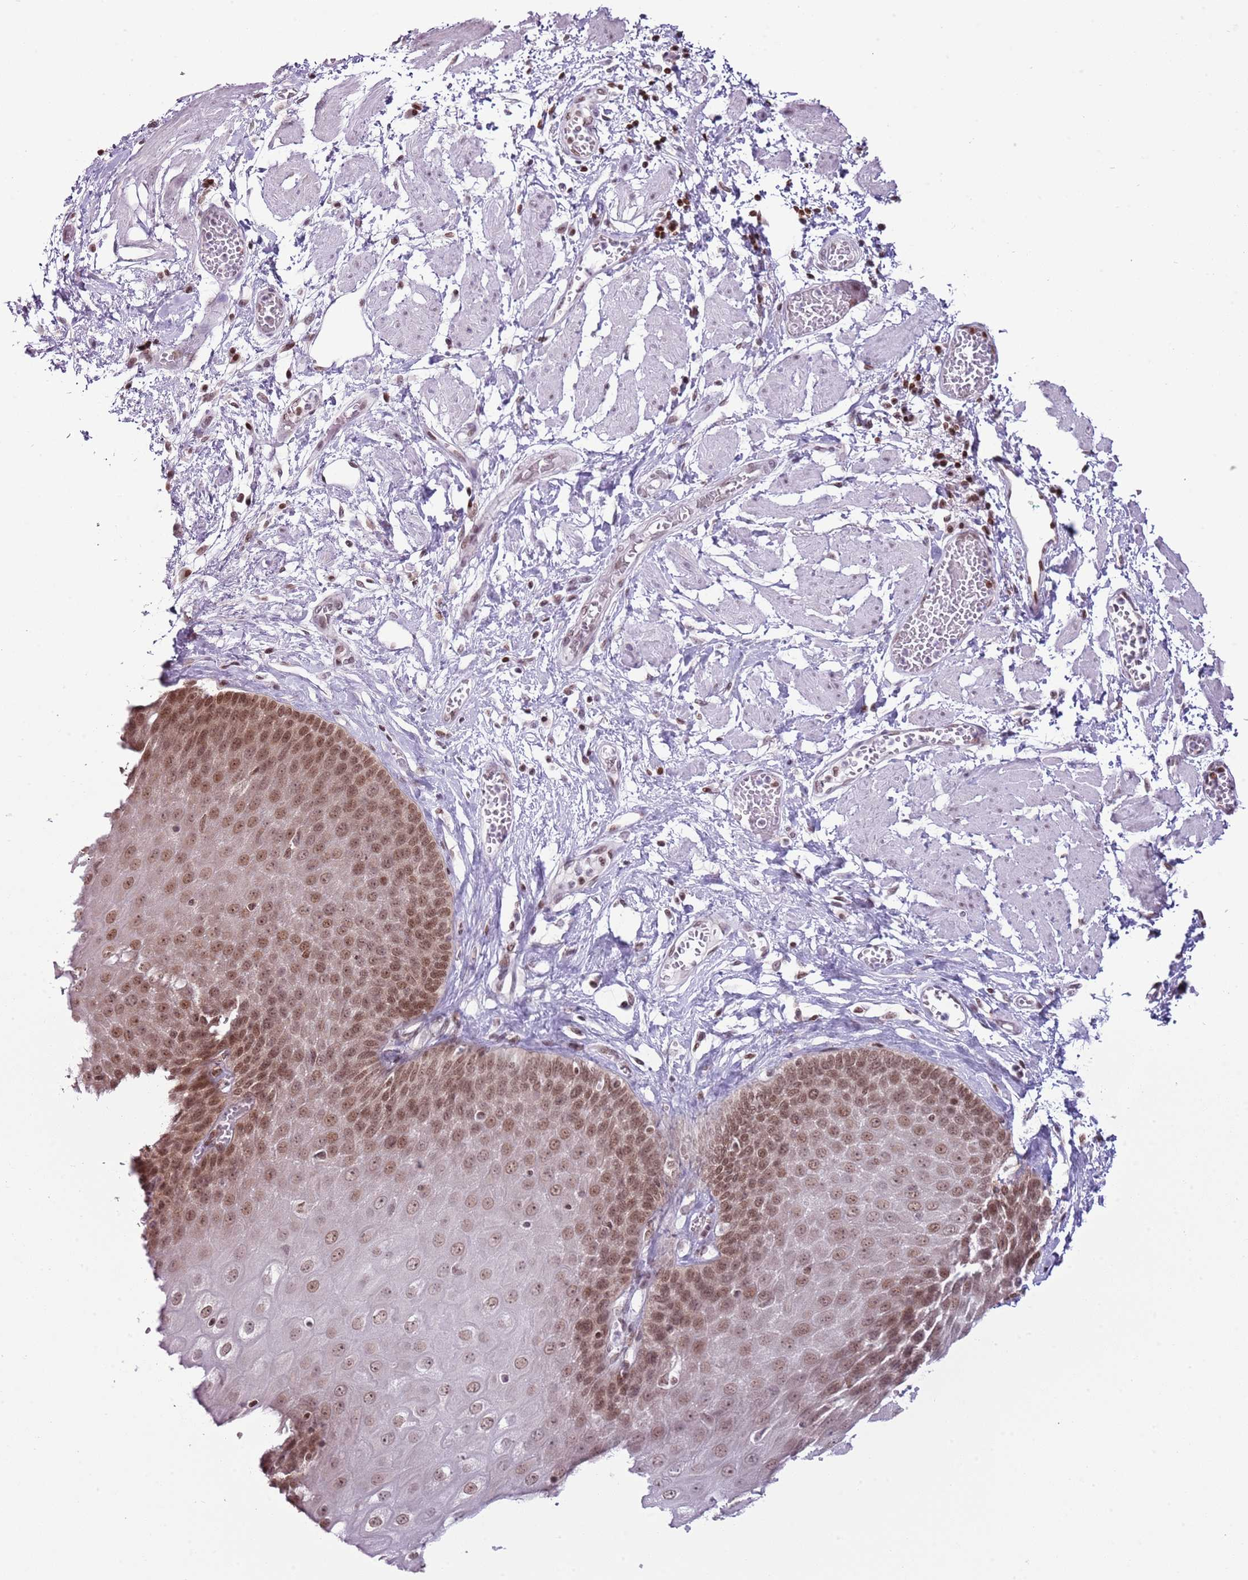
{"staining": {"intensity": "moderate", "quantity": ">75%", "location": "nuclear"}, "tissue": "esophagus", "cell_type": "Squamous epithelial cells", "image_type": "normal", "snomed": [{"axis": "morphology", "description": "Normal tissue, NOS"}, {"axis": "topography", "description": "Esophagus"}], "caption": "Squamous epithelial cells show medium levels of moderate nuclear expression in approximately >75% of cells in benign esophagus.", "gene": "SELENOH", "patient": {"sex": "male", "age": 60}}